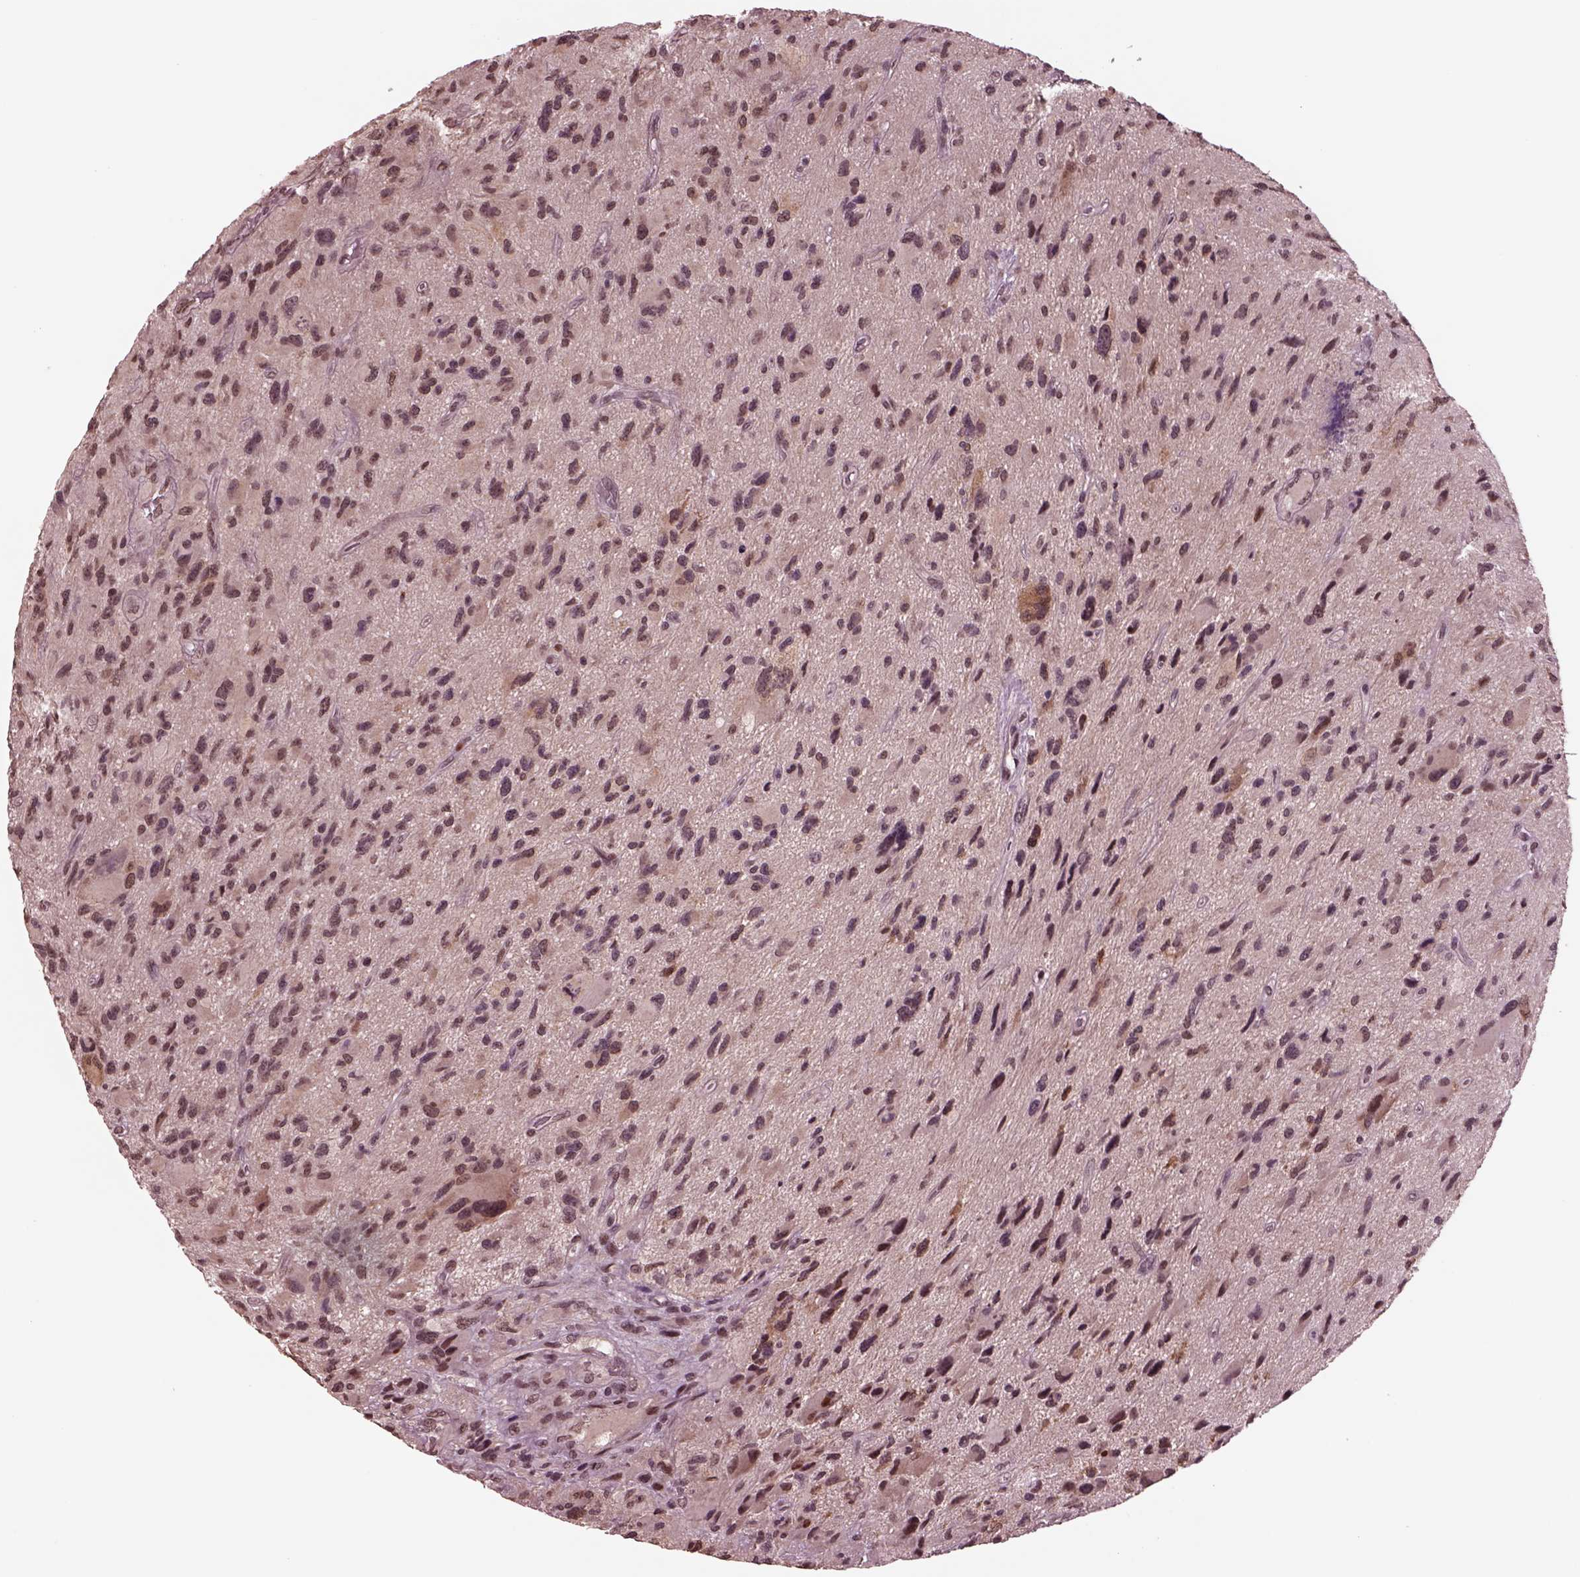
{"staining": {"intensity": "weak", "quantity": "25%-75%", "location": "nuclear"}, "tissue": "glioma", "cell_type": "Tumor cells", "image_type": "cancer", "snomed": [{"axis": "morphology", "description": "Glioma, malignant, NOS"}, {"axis": "morphology", "description": "Glioma, malignant, High grade"}, {"axis": "topography", "description": "Brain"}], "caption": "Immunohistochemical staining of glioma demonstrates low levels of weak nuclear protein expression in approximately 25%-75% of tumor cells. Immunohistochemistry (ihc) stains the protein of interest in brown and the nuclei are stained blue.", "gene": "NAP1L5", "patient": {"sex": "female", "age": 71}}